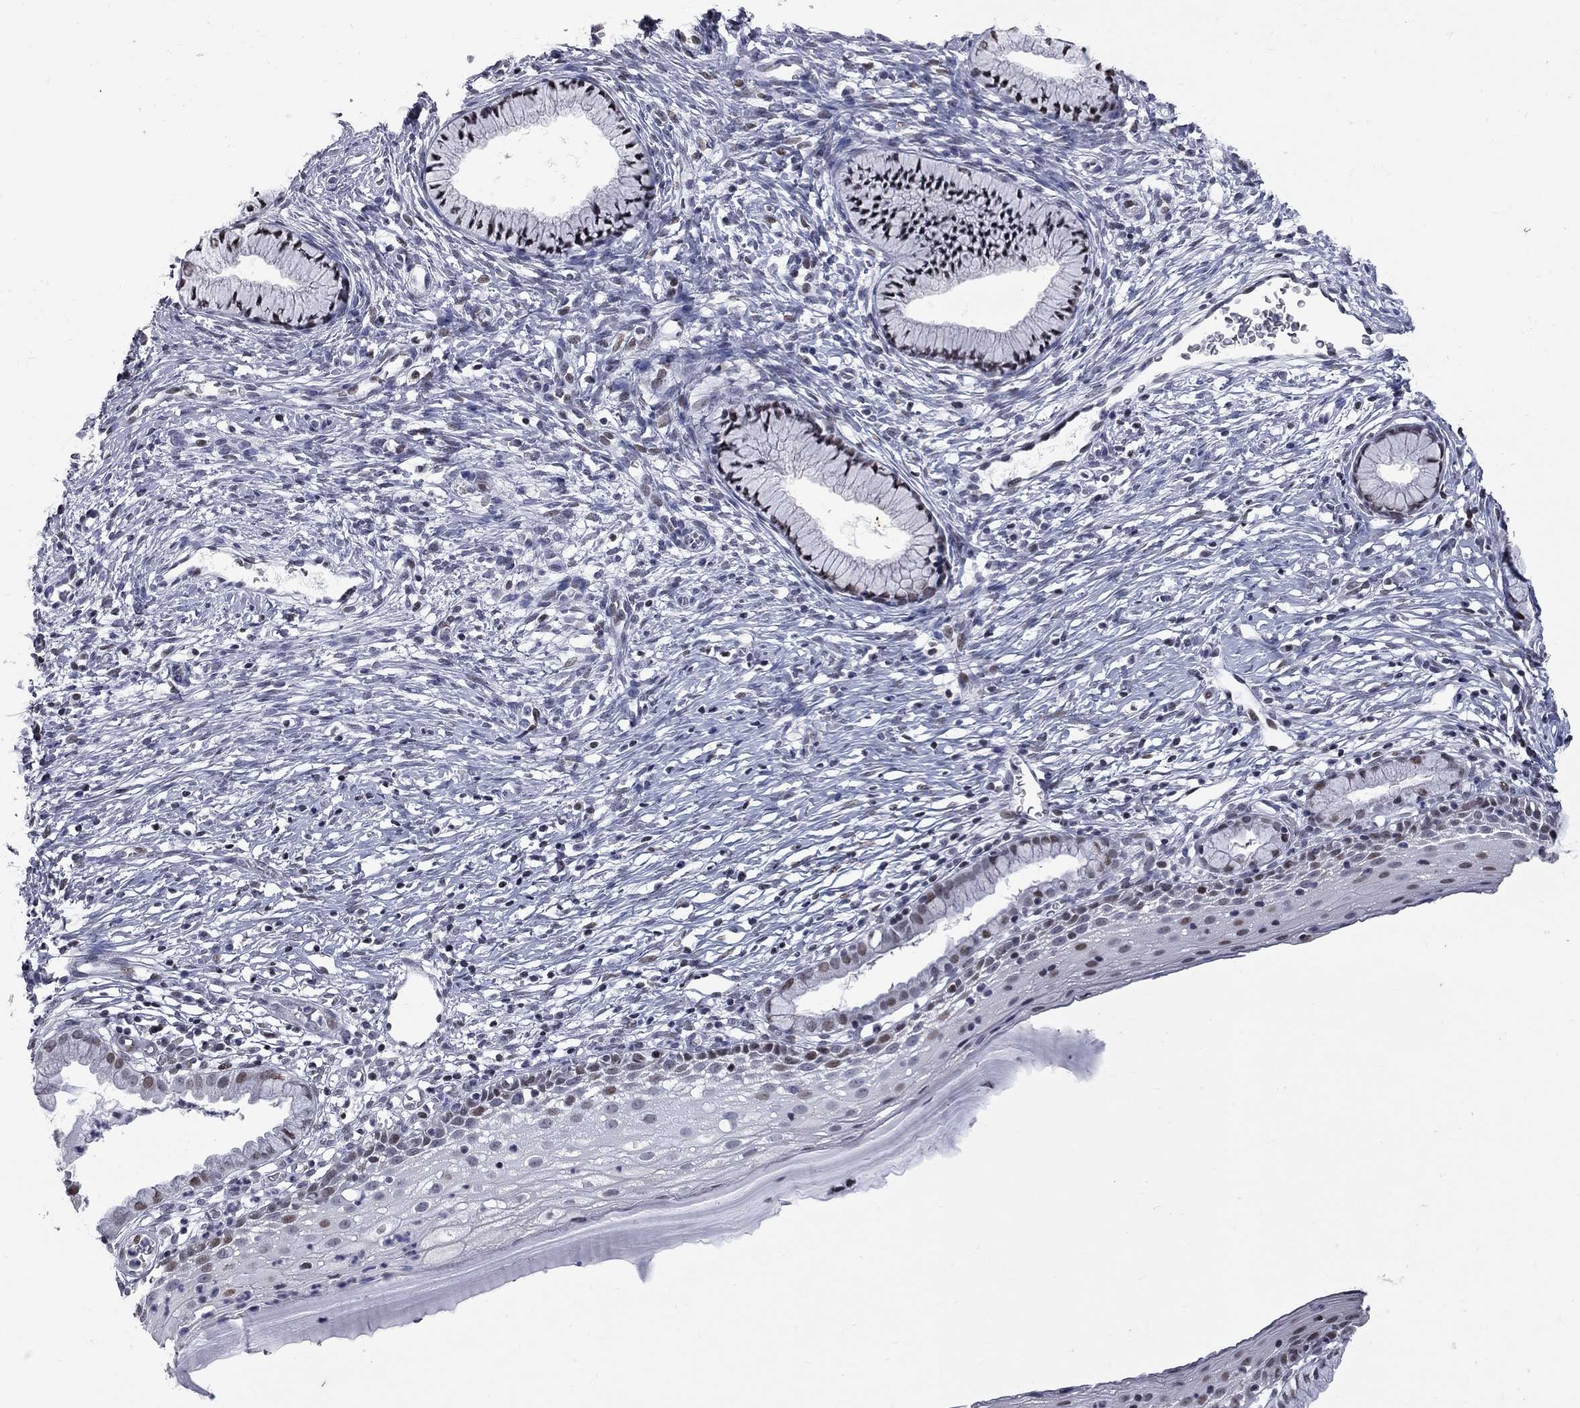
{"staining": {"intensity": "moderate", "quantity": "25%-75%", "location": "nuclear"}, "tissue": "cervix", "cell_type": "Glandular cells", "image_type": "normal", "snomed": [{"axis": "morphology", "description": "Normal tissue, NOS"}, {"axis": "topography", "description": "Cervix"}], "caption": "The immunohistochemical stain labels moderate nuclear staining in glandular cells of unremarkable cervix.", "gene": "ZNF154", "patient": {"sex": "female", "age": 39}}